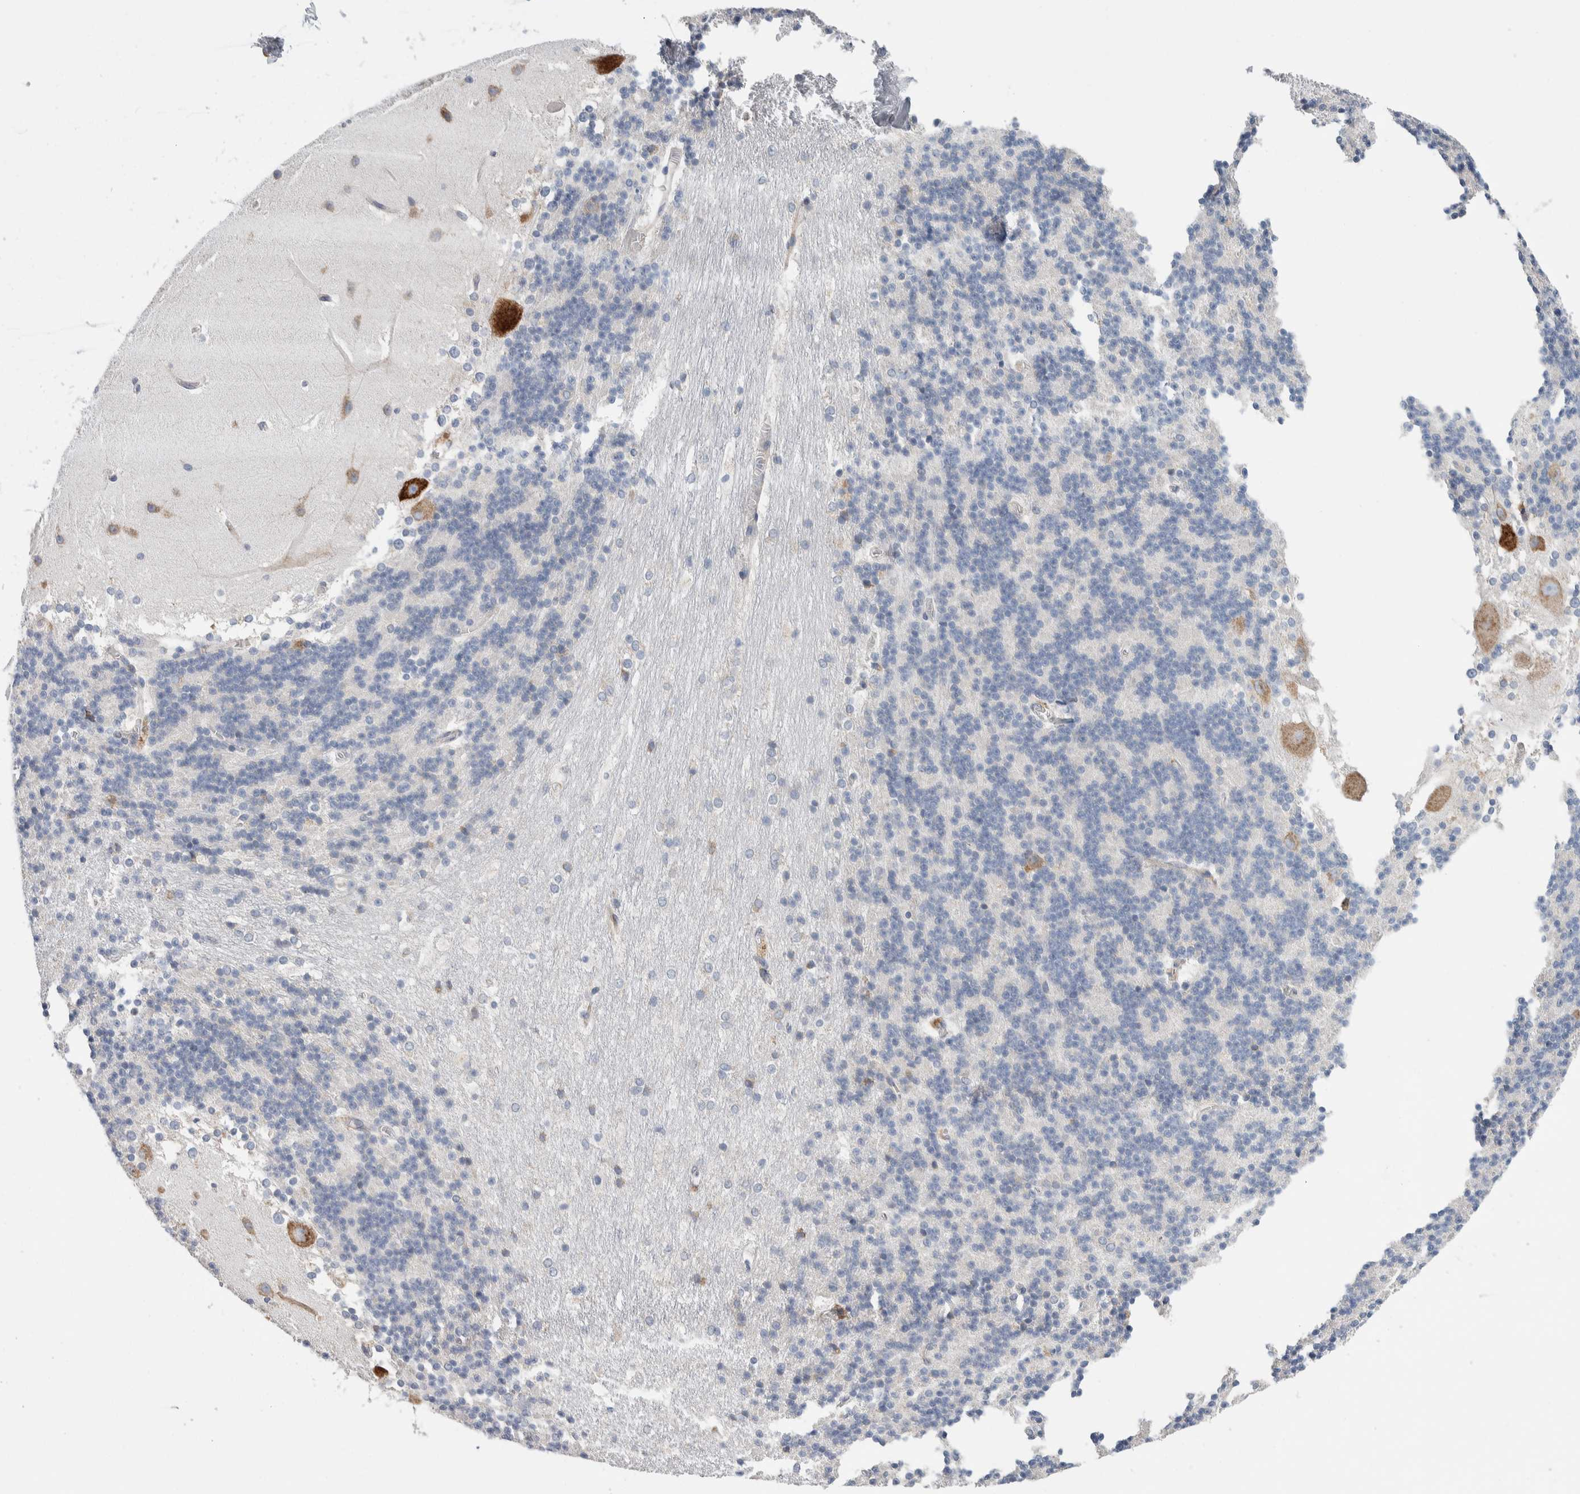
{"staining": {"intensity": "negative", "quantity": "none", "location": "none"}, "tissue": "cerebellum", "cell_type": "Cells in granular layer", "image_type": "normal", "snomed": [{"axis": "morphology", "description": "Normal tissue, NOS"}, {"axis": "topography", "description": "Cerebellum"}], "caption": "Cells in granular layer are negative for brown protein staining in normal cerebellum. (DAB immunohistochemistry (IHC), high magnification).", "gene": "RACK1", "patient": {"sex": "female", "age": 19}}